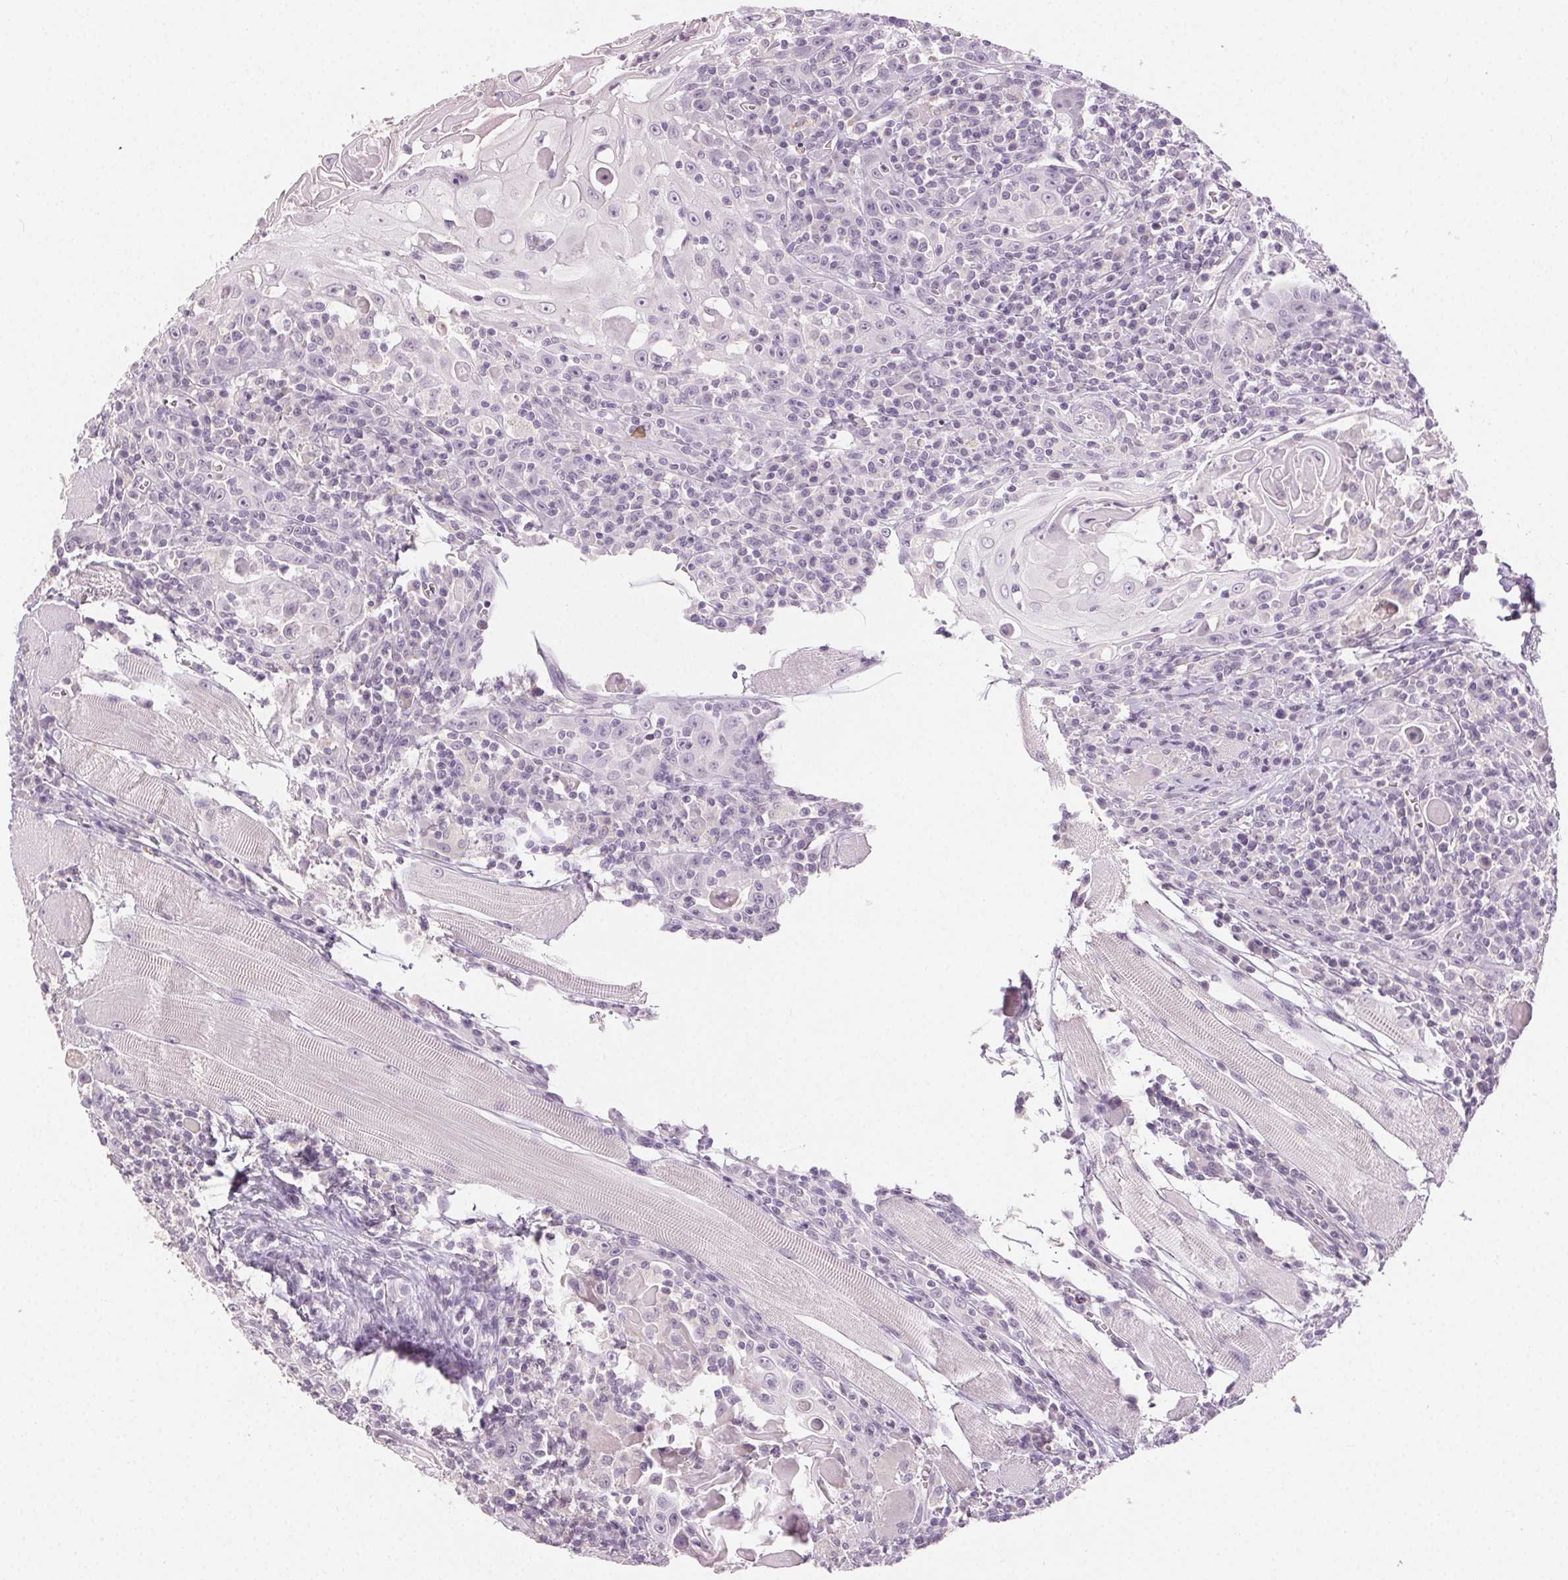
{"staining": {"intensity": "negative", "quantity": "none", "location": "none"}, "tissue": "head and neck cancer", "cell_type": "Tumor cells", "image_type": "cancer", "snomed": [{"axis": "morphology", "description": "Squamous cell carcinoma, NOS"}, {"axis": "topography", "description": "Head-Neck"}], "caption": "The photomicrograph demonstrates no significant expression in tumor cells of head and neck squamous cell carcinoma.", "gene": "CLTRN", "patient": {"sex": "male", "age": 52}}